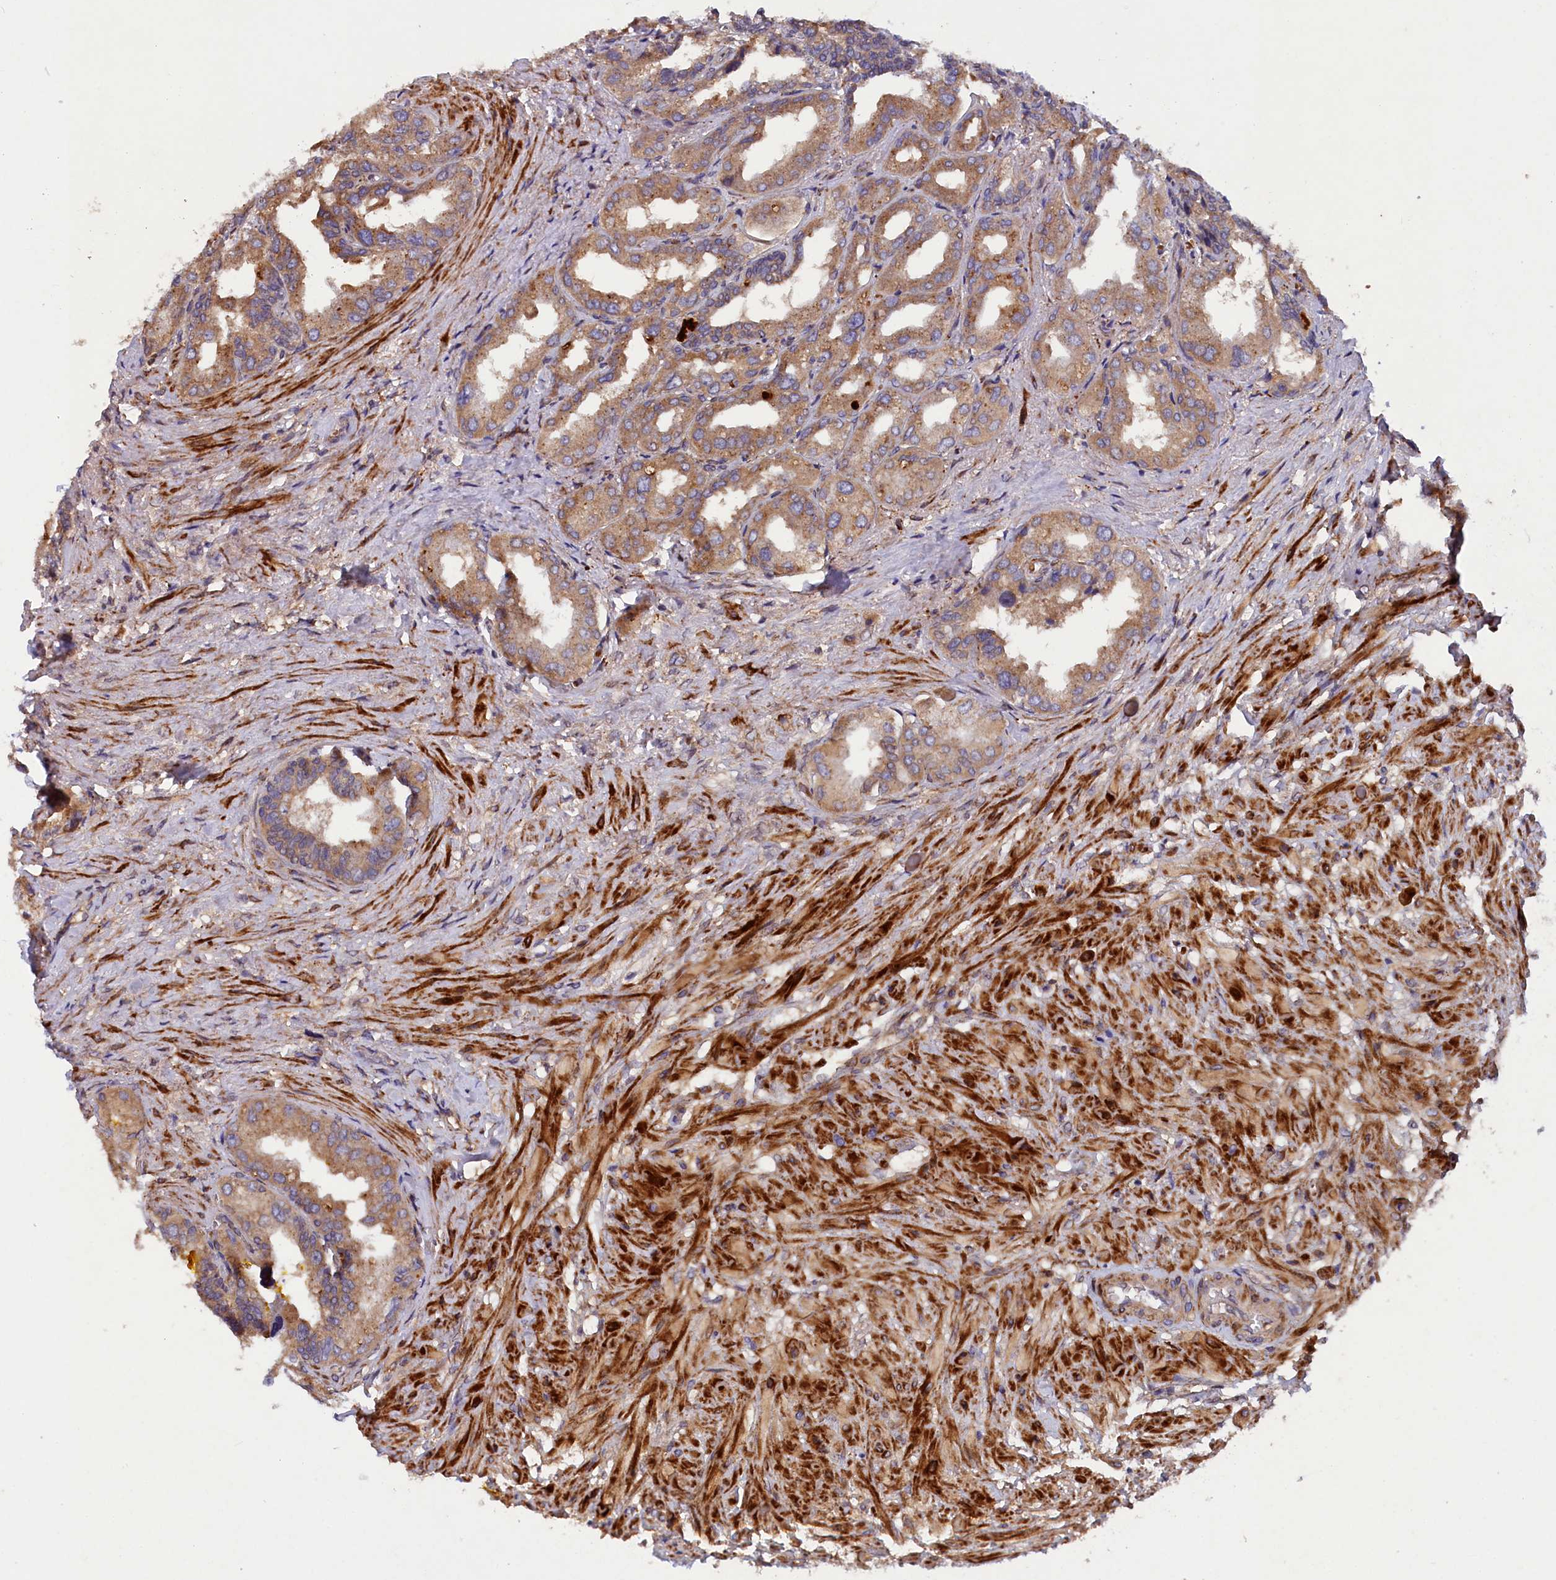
{"staining": {"intensity": "moderate", "quantity": ">75%", "location": "cytoplasmic/membranous"}, "tissue": "seminal vesicle", "cell_type": "Glandular cells", "image_type": "normal", "snomed": [{"axis": "morphology", "description": "Normal tissue, NOS"}, {"axis": "topography", "description": "Seminal veicle"}], "caption": "Seminal vesicle stained with immunohistochemistry (IHC) reveals moderate cytoplasmic/membranous positivity in approximately >75% of glandular cells.", "gene": "ARRDC4", "patient": {"sex": "male", "age": 63}}